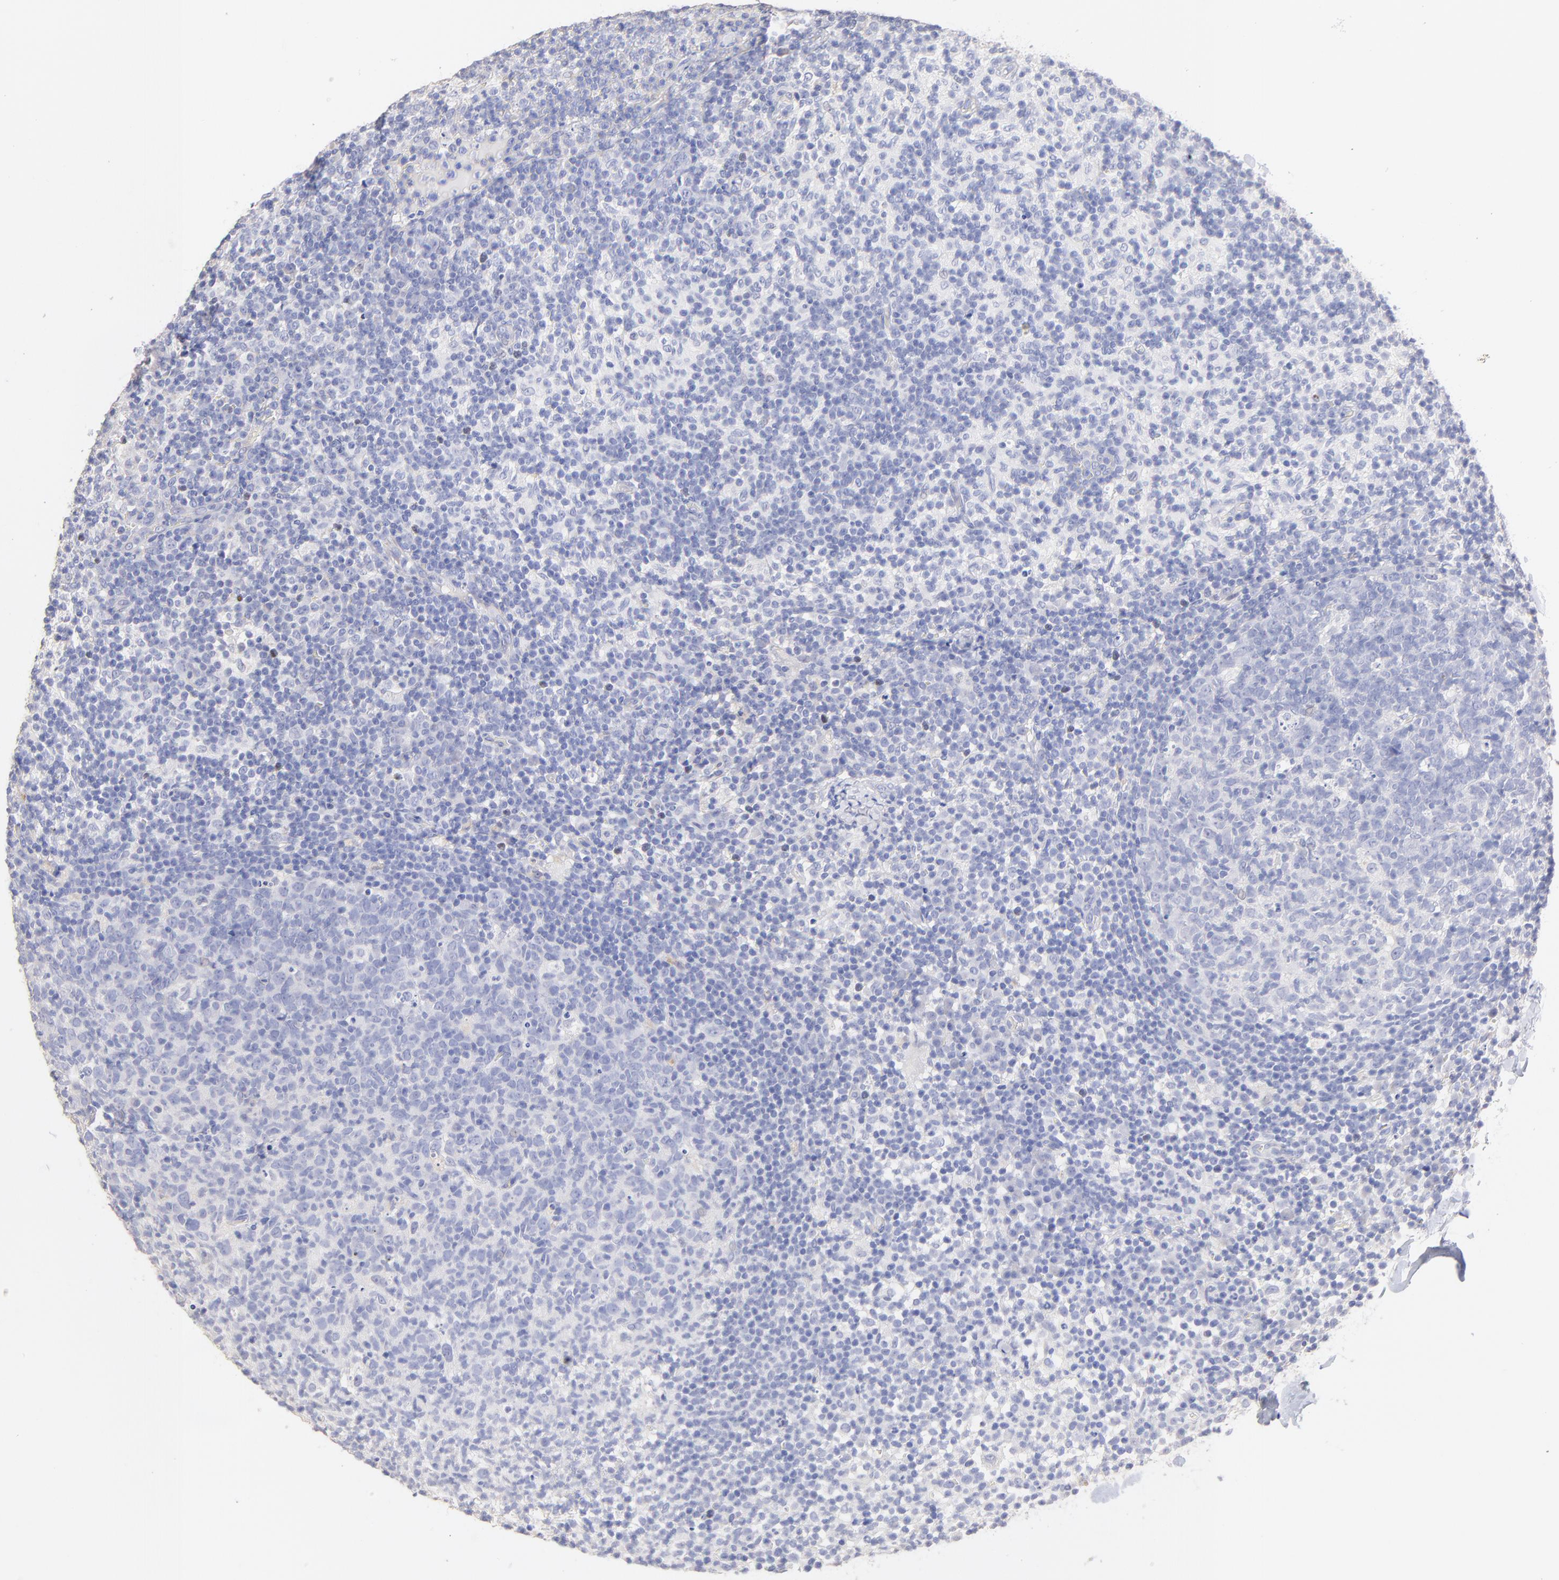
{"staining": {"intensity": "negative", "quantity": "none", "location": "none"}, "tissue": "lymph node", "cell_type": "Germinal center cells", "image_type": "normal", "snomed": [{"axis": "morphology", "description": "Normal tissue, NOS"}, {"axis": "morphology", "description": "Inflammation, NOS"}, {"axis": "topography", "description": "Lymph node"}], "caption": "Immunohistochemistry of unremarkable human lymph node exhibits no expression in germinal center cells. (DAB immunohistochemistry (IHC) with hematoxylin counter stain).", "gene": "CFAP57", "patient": {"sex": "male", "age": 55}}